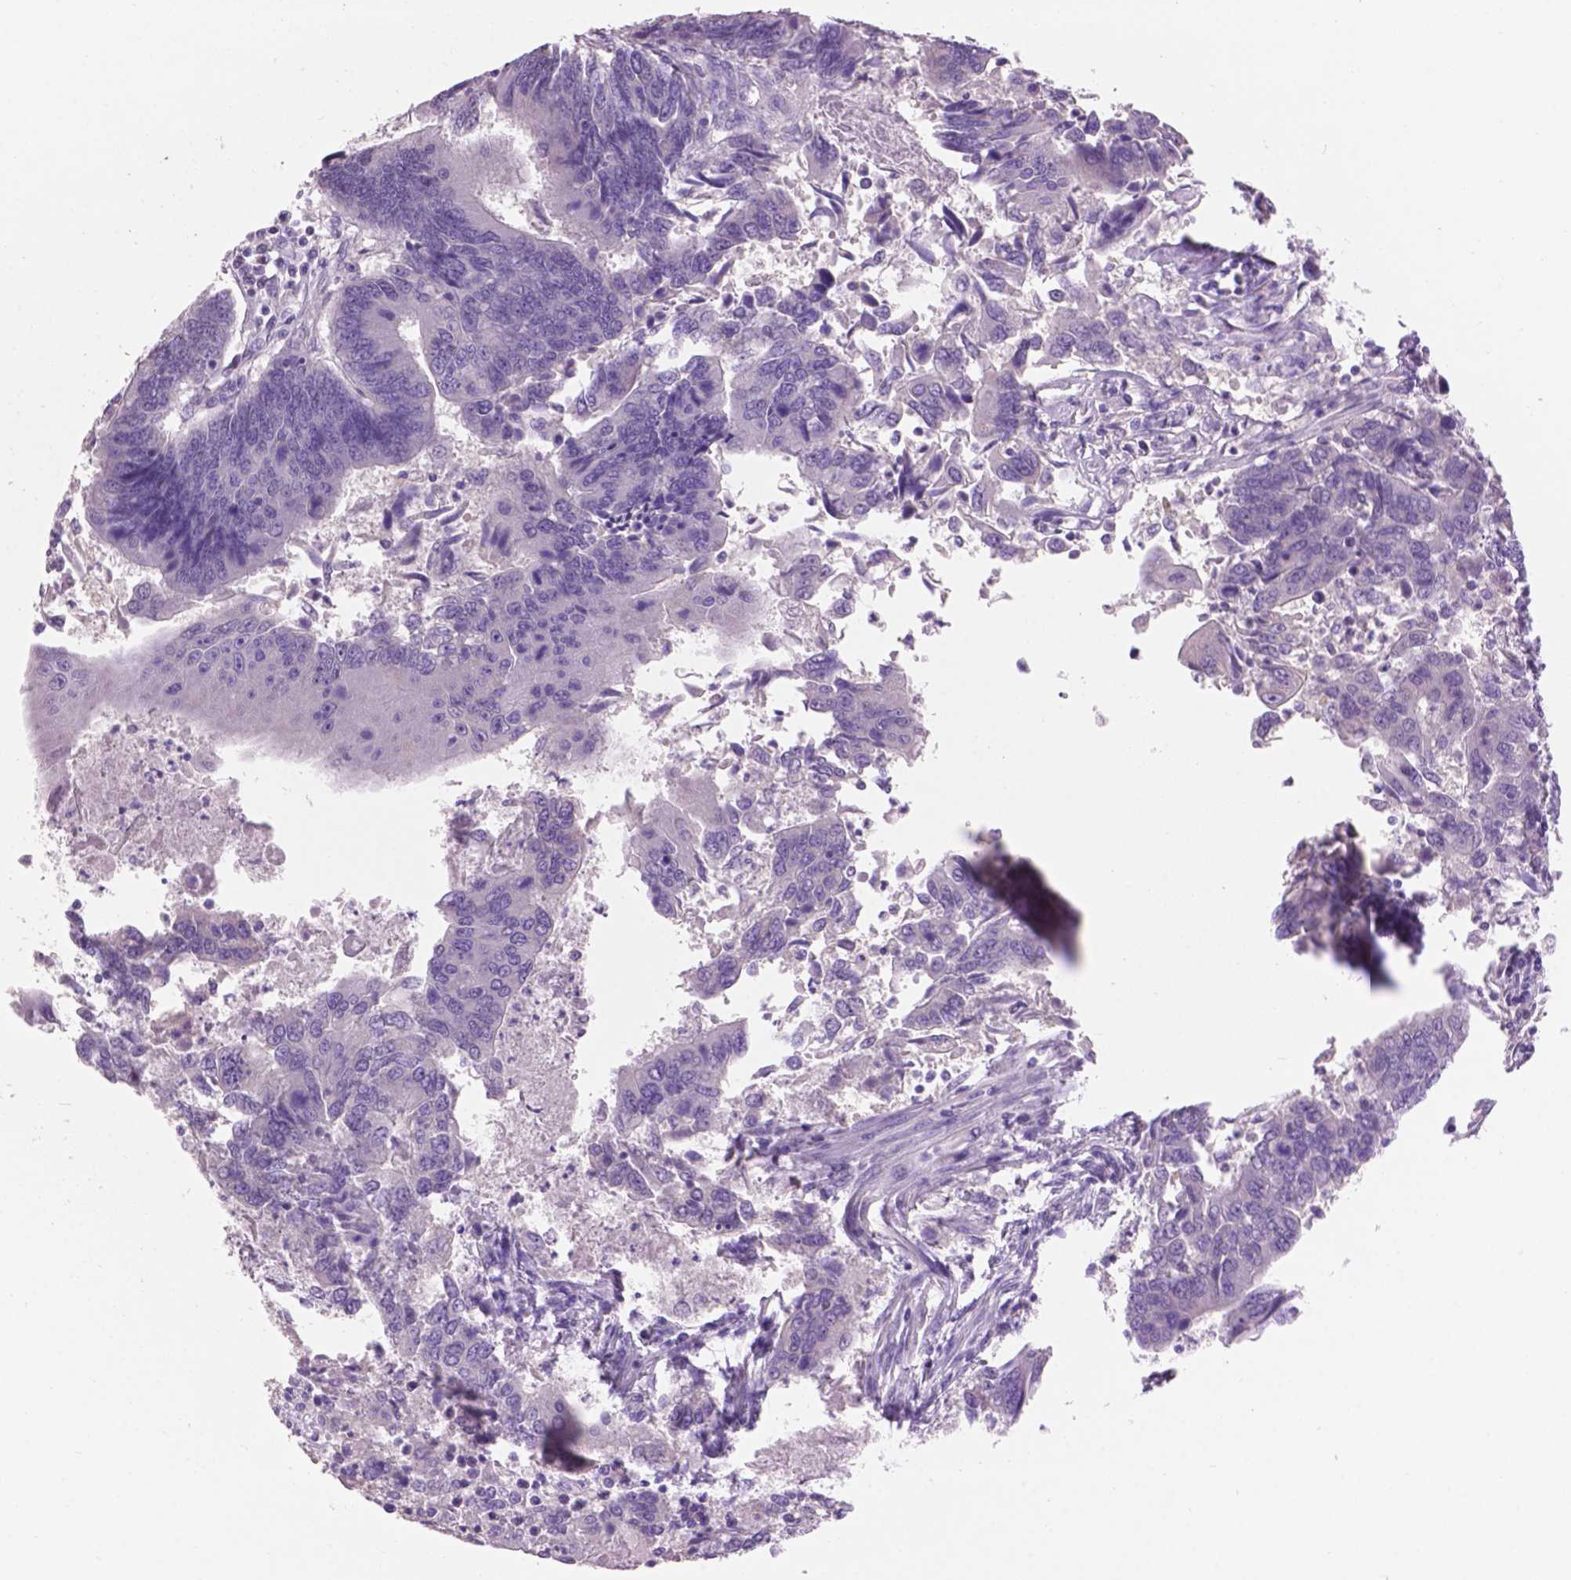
{"staining": {"intensity": "negative", "quantity": "none", "location": "none"}, "tissue": "colorectal cancer", "cell_type": "Tumor cells", "image_type": "cancer", "snomed": [{"axis": "morphology", "description": "Adenocarcinoma, NOS"}, {"axis": "topography", "description": "Colon"}], "caption": "This micrograph is of colorectal cancer stained with immunohistochemistry (IHC) to label a protein in brown with the nuclei are counter-stained blue. There is no staining in tumor cells.", "gene": "CRYBA4", "patient": {"sex": "female", "age": 67}}